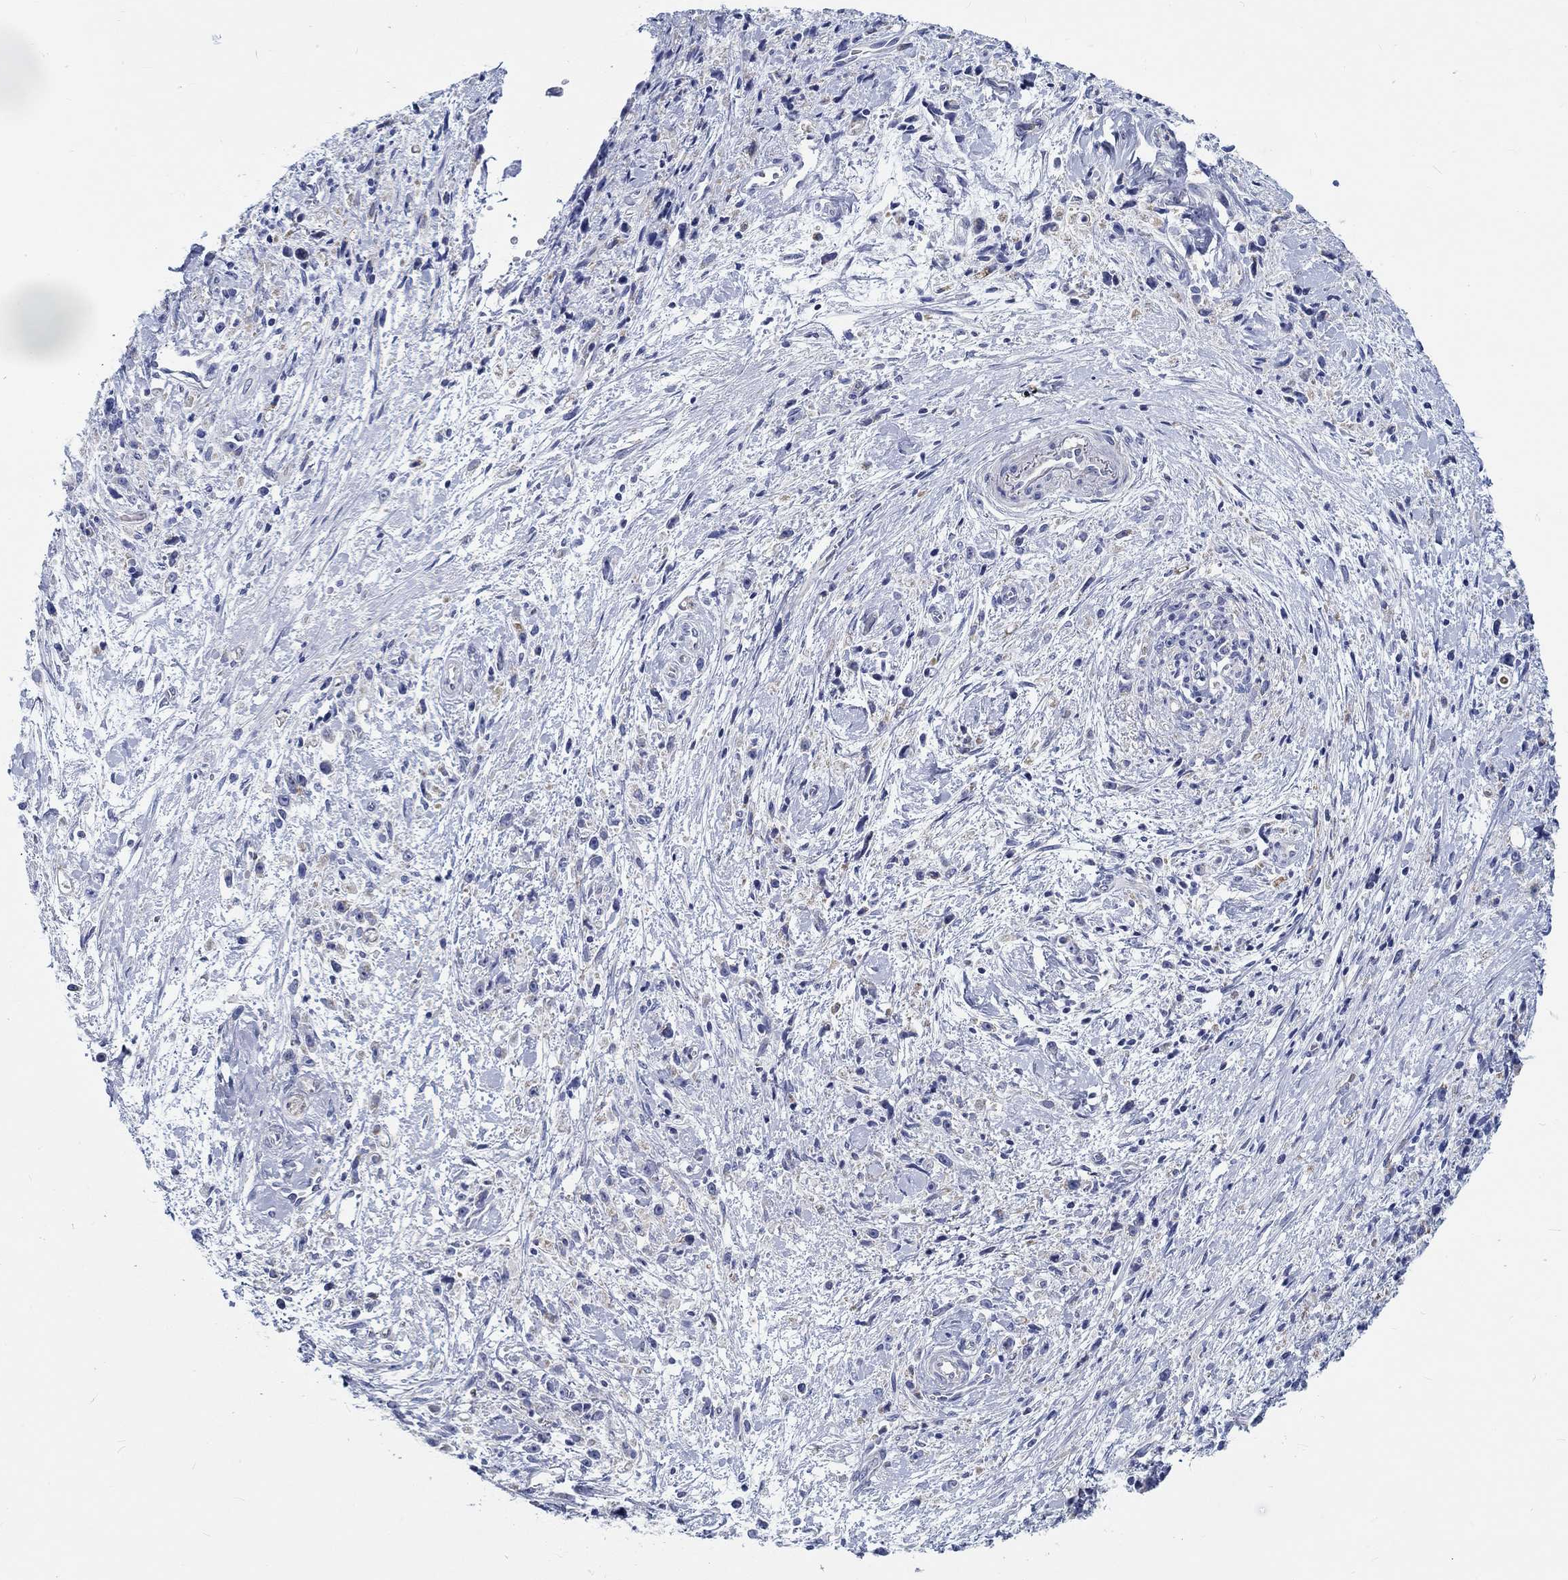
{"staining": {"intensity": "negative", "quantity": "none", "location": "none"}, "tissue": "stomach cancer", "cell_type": "Tumor cells", "image_type": "cancer", "snomed": [{"axis": "morphology", "description": "Adenocarcinoma, NOS"}, {"axis": "topography", "description": "Stomach"}], "caption": "Human adenocarcinoma (stomach) stained for a protein using immunohistochemistry demonstrates no expression in tumor cells.", "gene": "MYBPC1", "patient": {"sex": "female", "age": 59}}